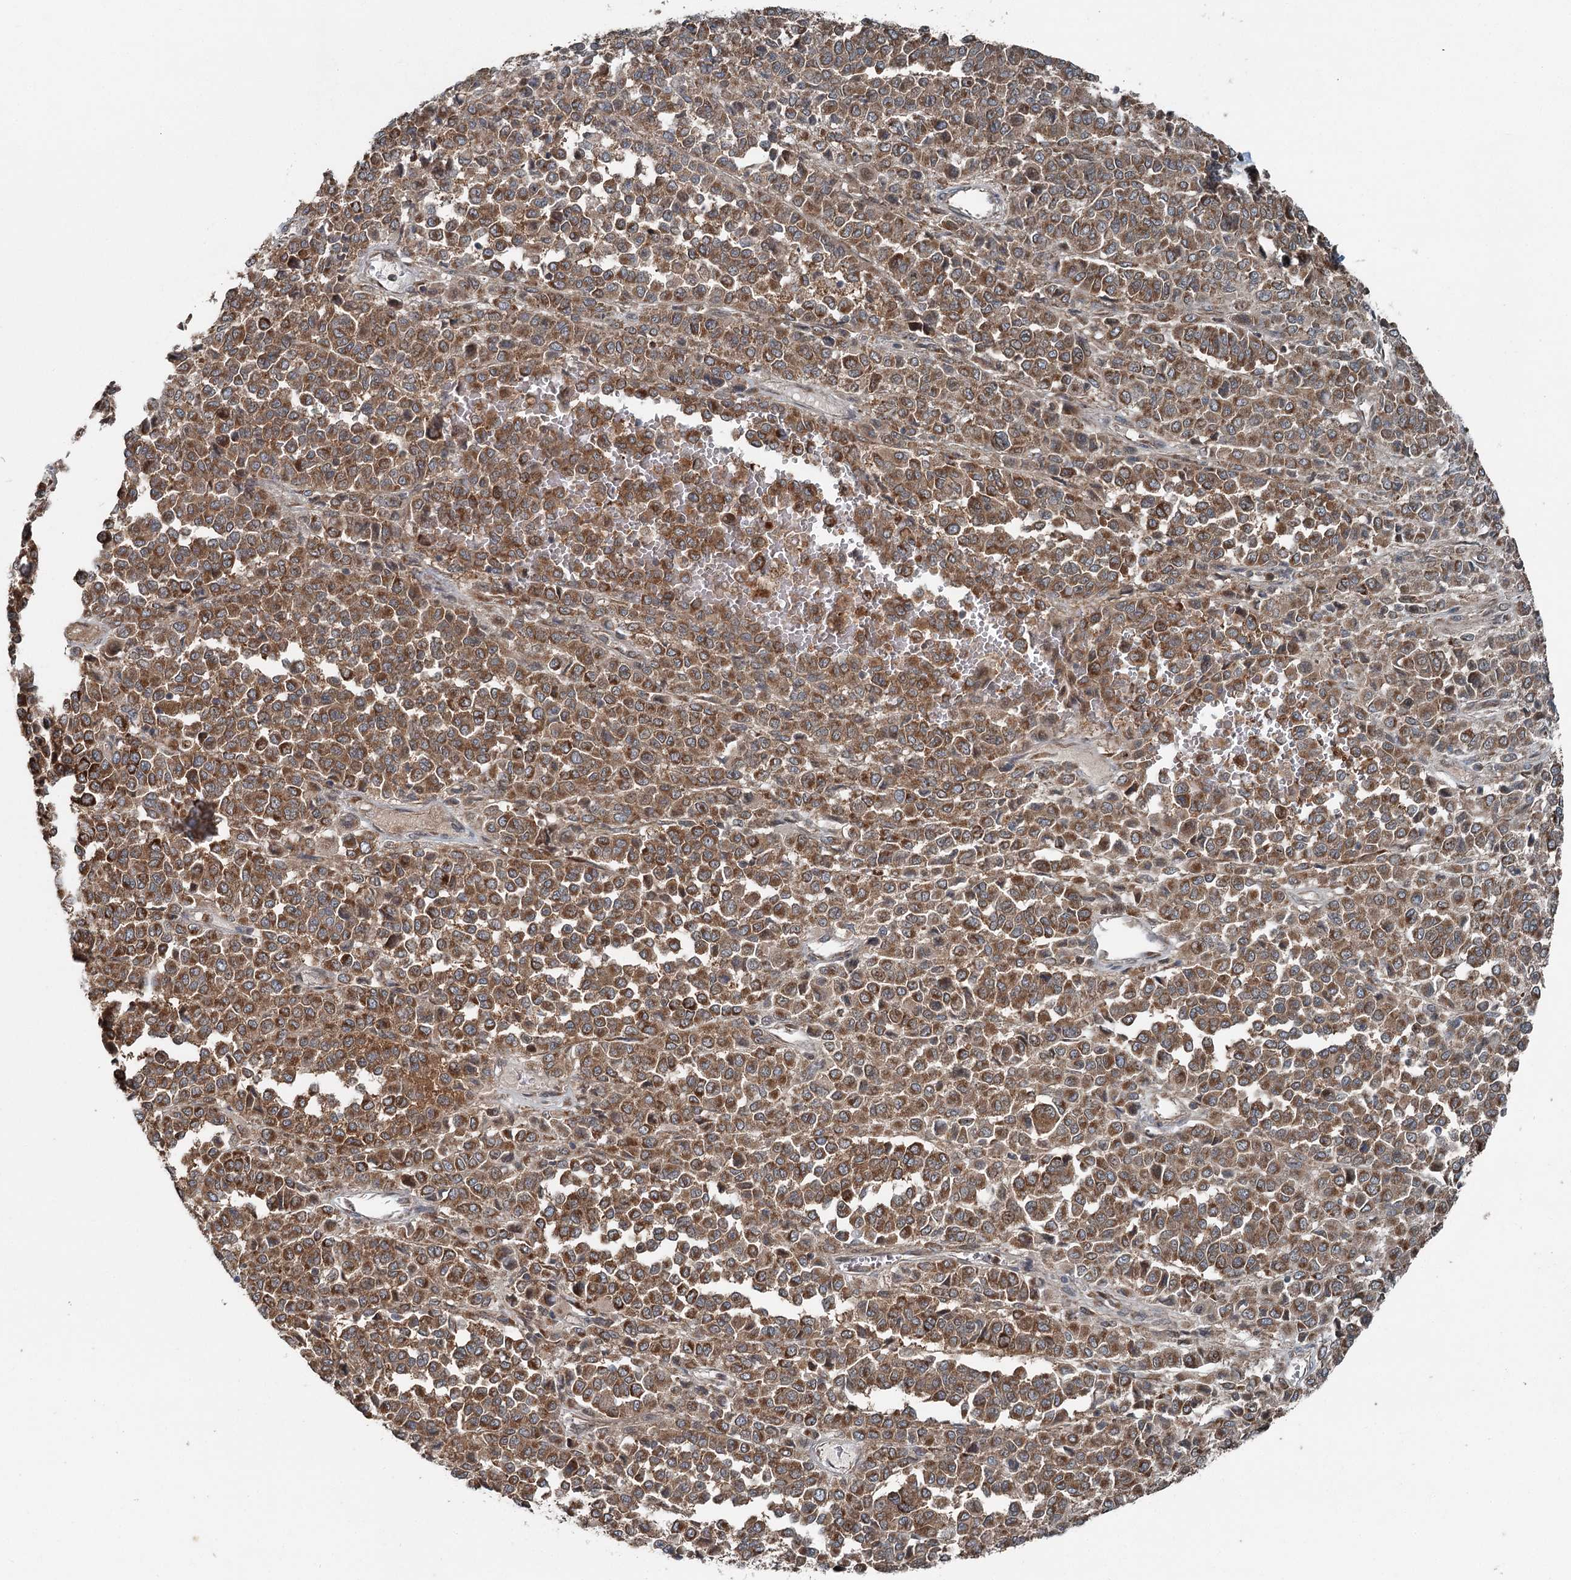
{"staining": {"intensity": "moderate", "quantity": ">75%", "location": "cytoplasmic/membranous"}, "tissue": "melanoma", "cell_type": "Tumor cells", "image_type": "cancer", "snomed": [{"axis": "morphology", "description": "Malignant melanoma, Metastatic site"}, {"axis": "topography", "description": "Pancreas"}], "caption": "Immunohistochemical staining of malignant melanoma (metastatic site) exhibits moderate cytoplasmic/membranous protein expression in approximately >75% of tumor cells. The staining was performed using DAB (3,3'-diaminobenzidine), with brown indicating positive protein expression. Nuclei are stained blue with hematoxylin.", "gene": "WAPL", "patient": {"sex": "female", "age": 30}}